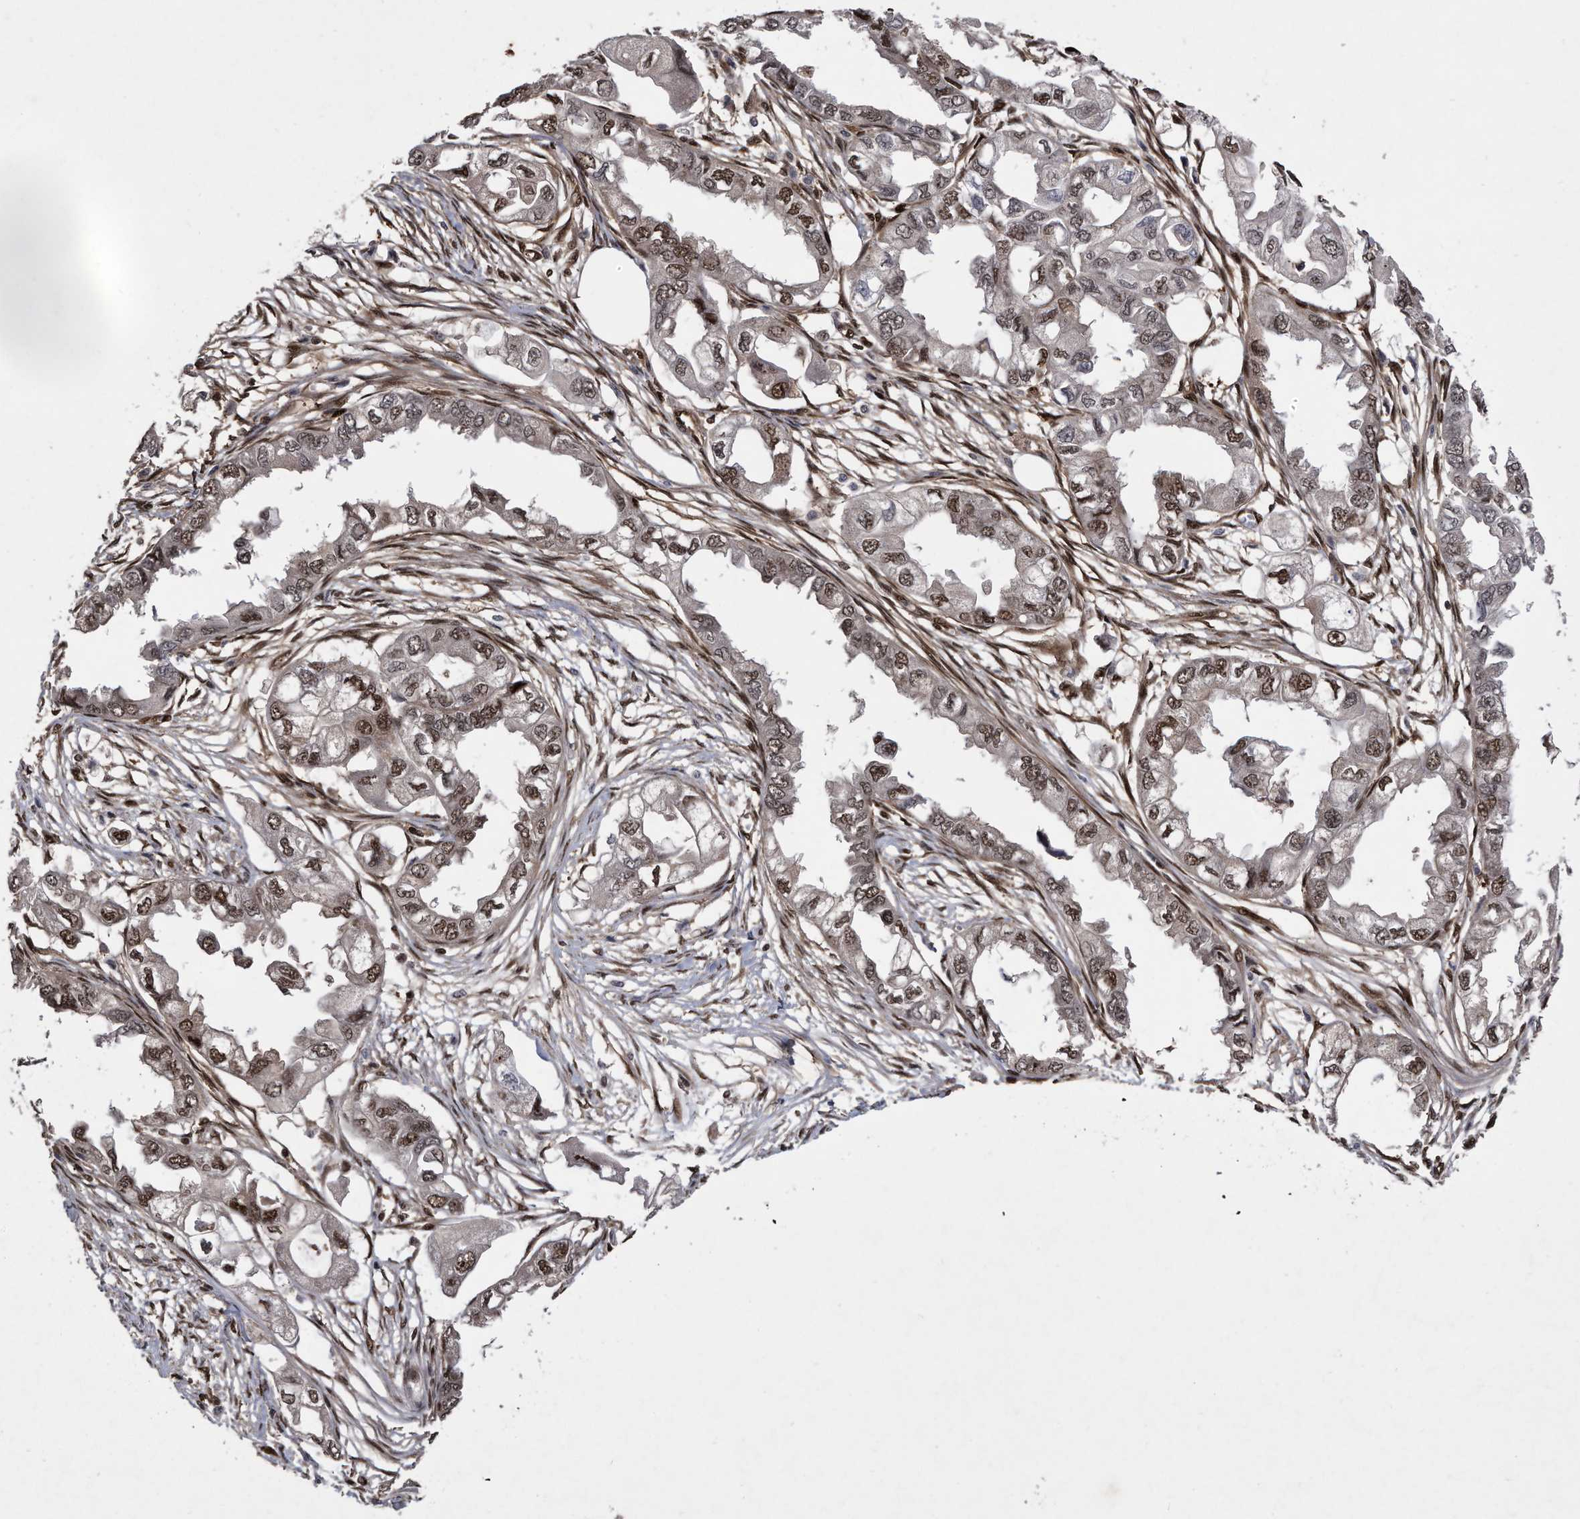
{"staining": {"intensity": "moderate", "quantity": ">75%", "location": "nuclear"}, "tissue": "endometrial cancer", "cell_type": "Tumor cells", "image_type": "cancer", "snomed": [{"axis": "morphology", "description": "Adenocarcinoma, NOS"}, {"axis": "topography", "description": "Endometrium"}], "caption": "Immunohistochemistry (IHC) micrograph of human adenocarcinoma (endometrial) stained for a protein (brown), which displays medium levels of moderate nuclear staining in about >75% of tumor cells.", "gene": "RAD23B", "patient": {"sex": "female", "age": 67}}